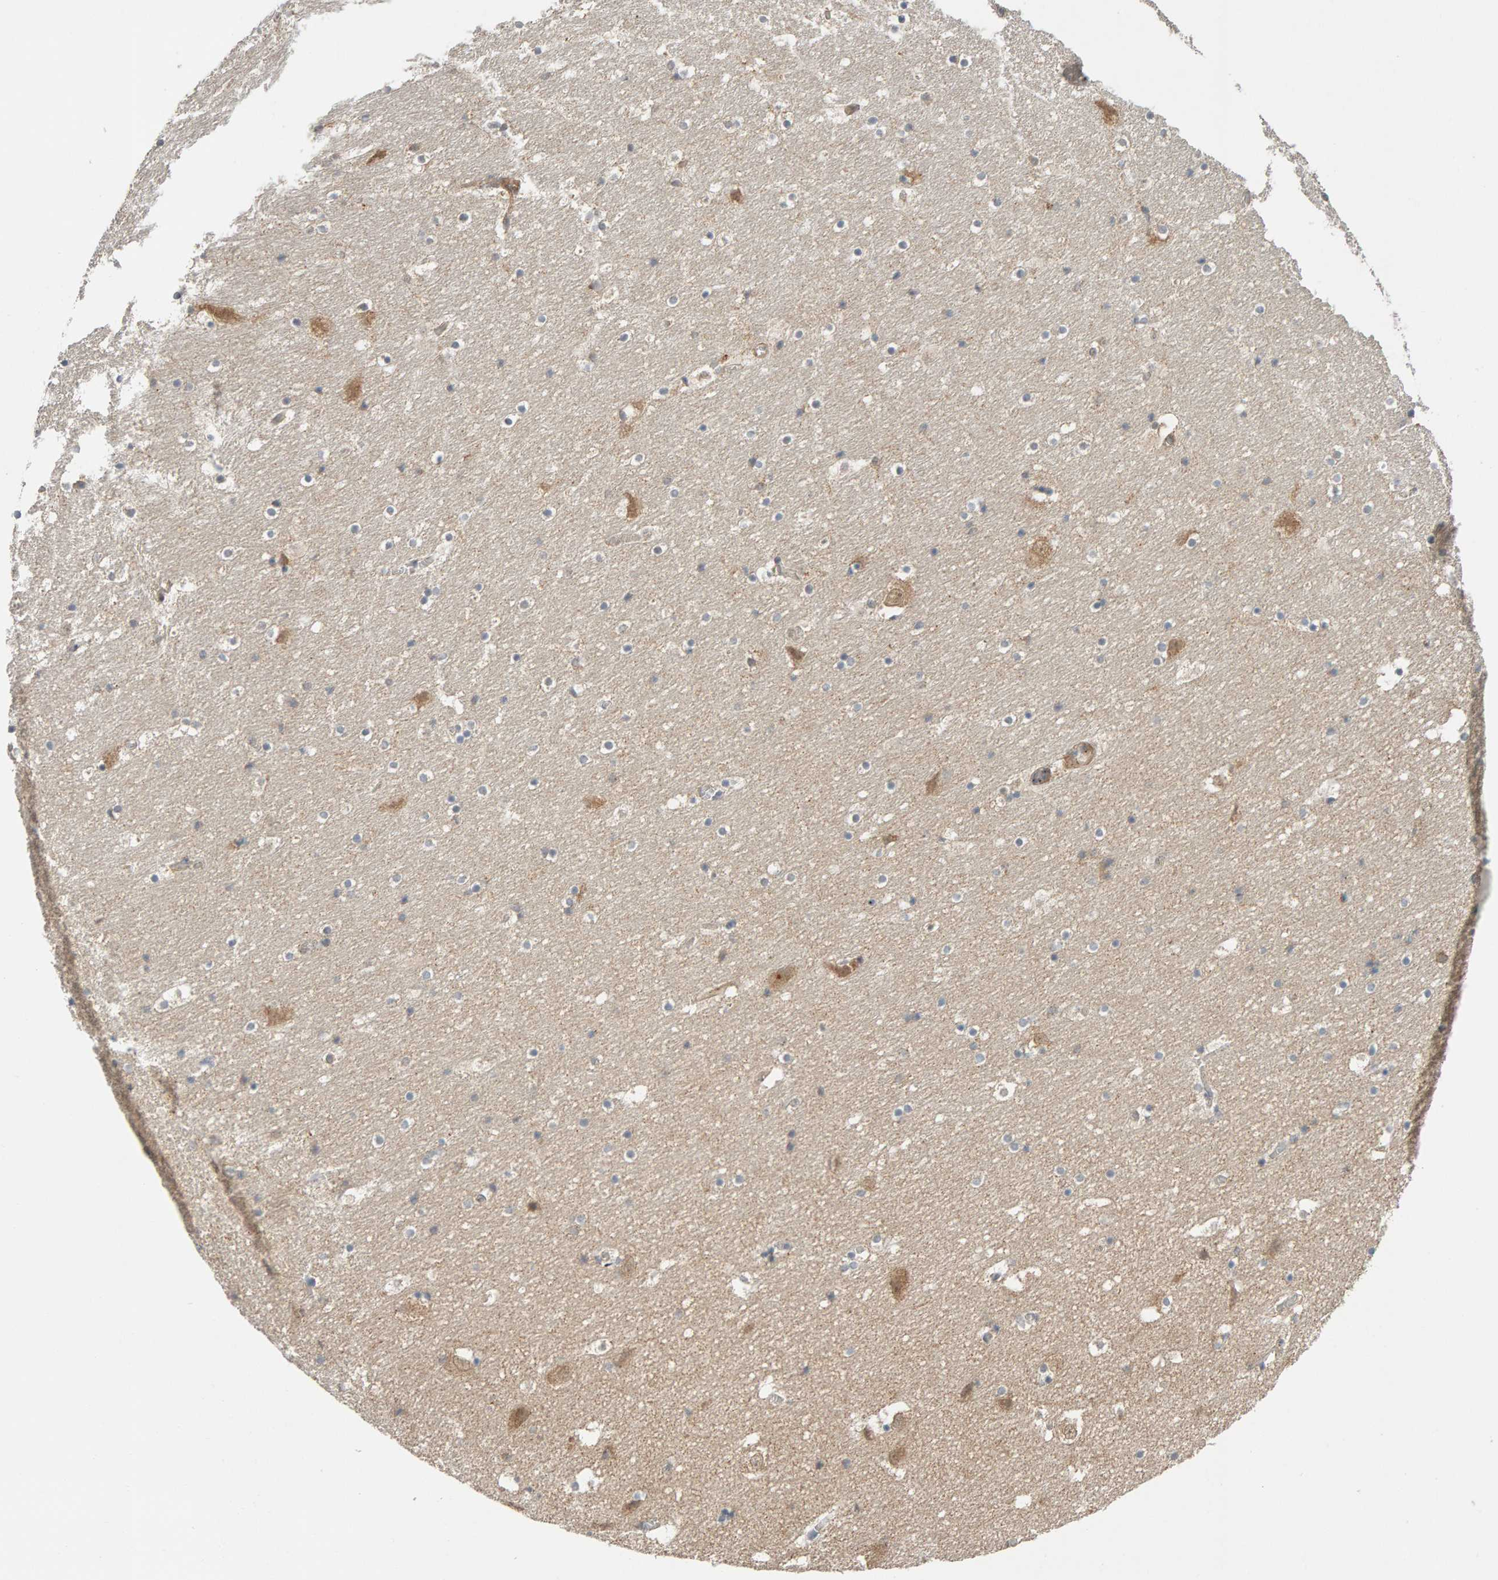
{"staining": {"intensity": "negative", "quantity": "none", "location": "none"}, "tissue": "hippocampus", "cell_type": "Glial cells", "image_type": "normal", "snomed": [{"axis": "morphology", "description": "Normal tissue, NOS"}, {"axis": "topography", "description": "Hippocampus"}], "caption": "This is an immunohistochemistry image of normal human hippocampus. There is no positivity in glial cells.", "gene": "DNAJC7", "patient": {"sex": "male", "age": 45}}